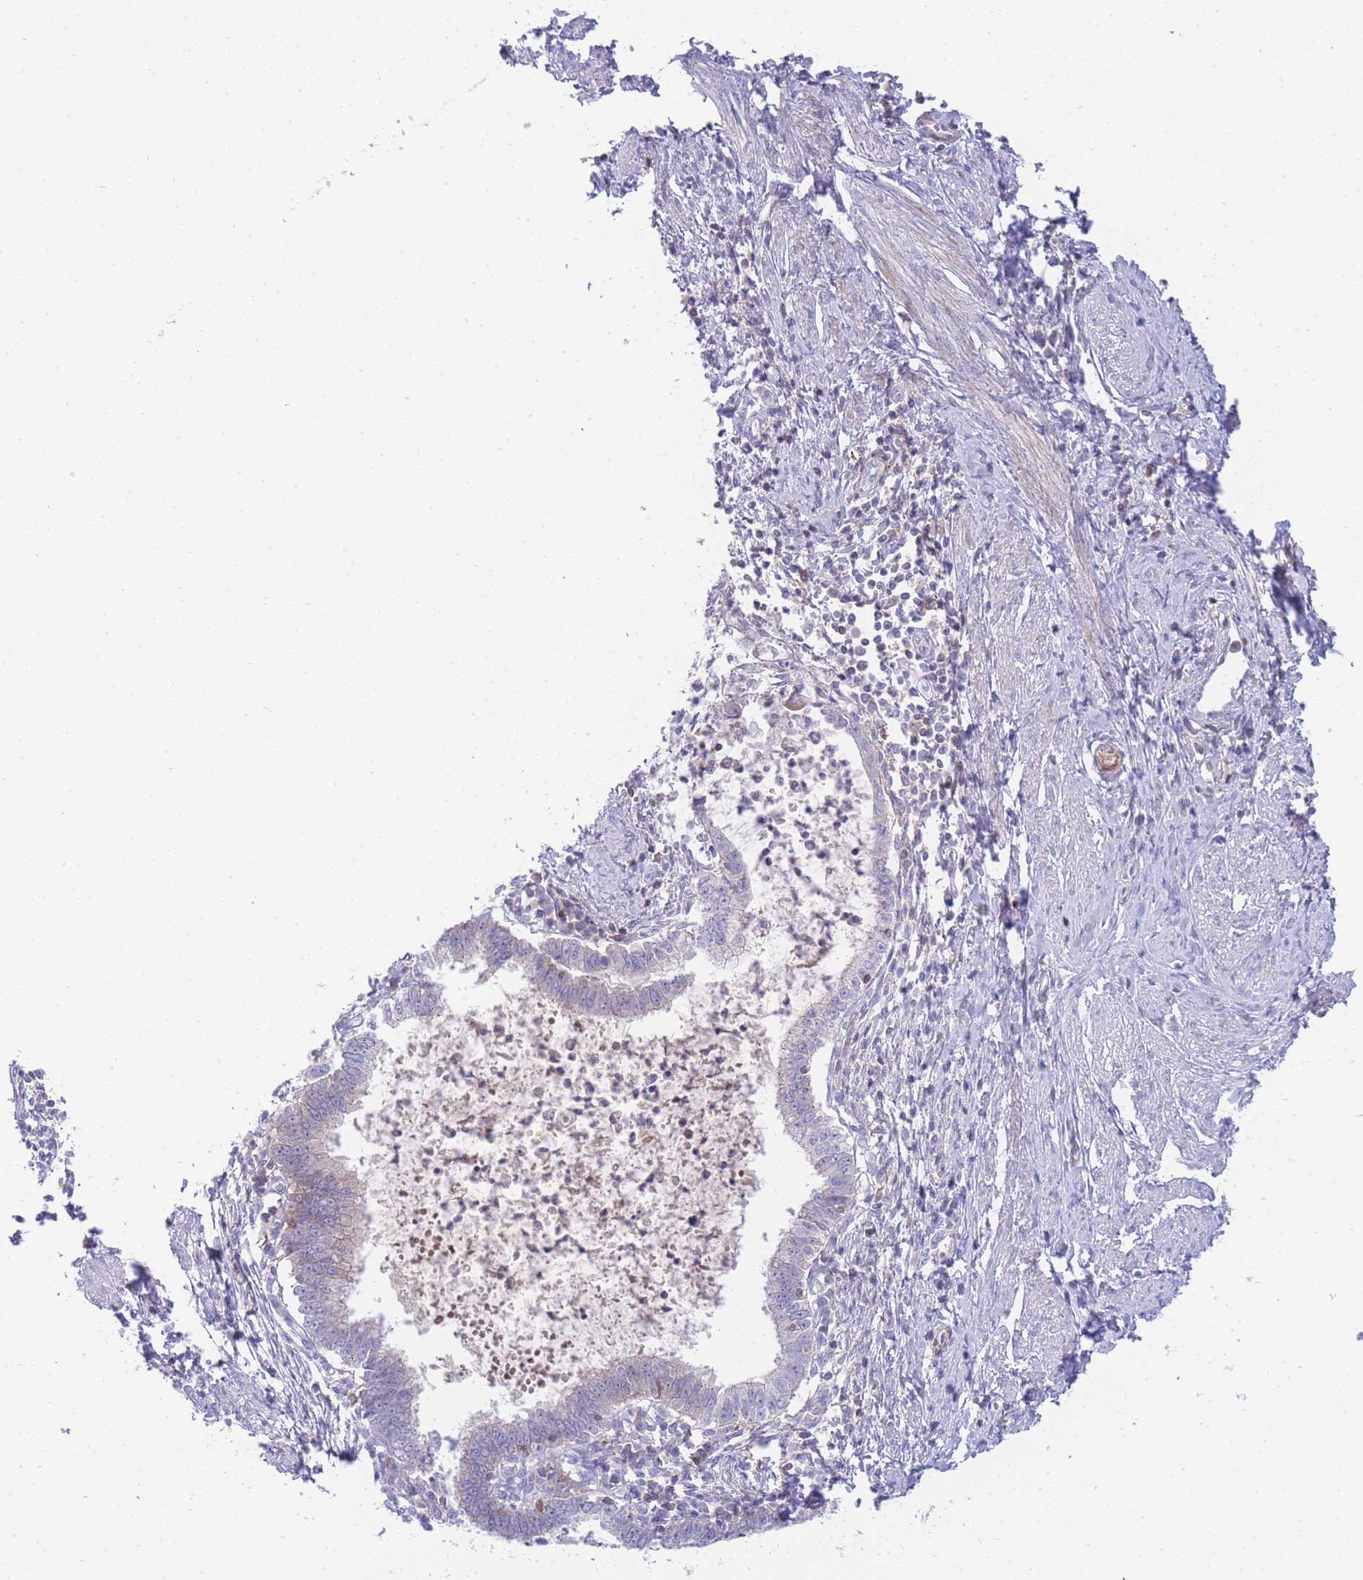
{"staining": {"intensity": "negative", "quantity": "none", "location": "none"}, "tissue": "cervical cancer", "cell_type": "Tumor cells", "image_type": "cancer", "snomed": [{"axis": "morphology", "description": "Adenocarcinoma, NOS"}, {"axis": "topography", "description": "Cervix"}], "caption": "Immunohistochemistry micrograph of human adenocarcinoma (cervical) stained for a protein (brown), which reveals no staining in tumor cells. The staining was performed using DAB (3,3'-diaminobenzidine) to visualize the protein expression in brown, while the nuclei were stained in blue with hematoxylin (Magnification: 20x).", "gene": "FBN3", "patient": {"sex": "female", "age": 36}}